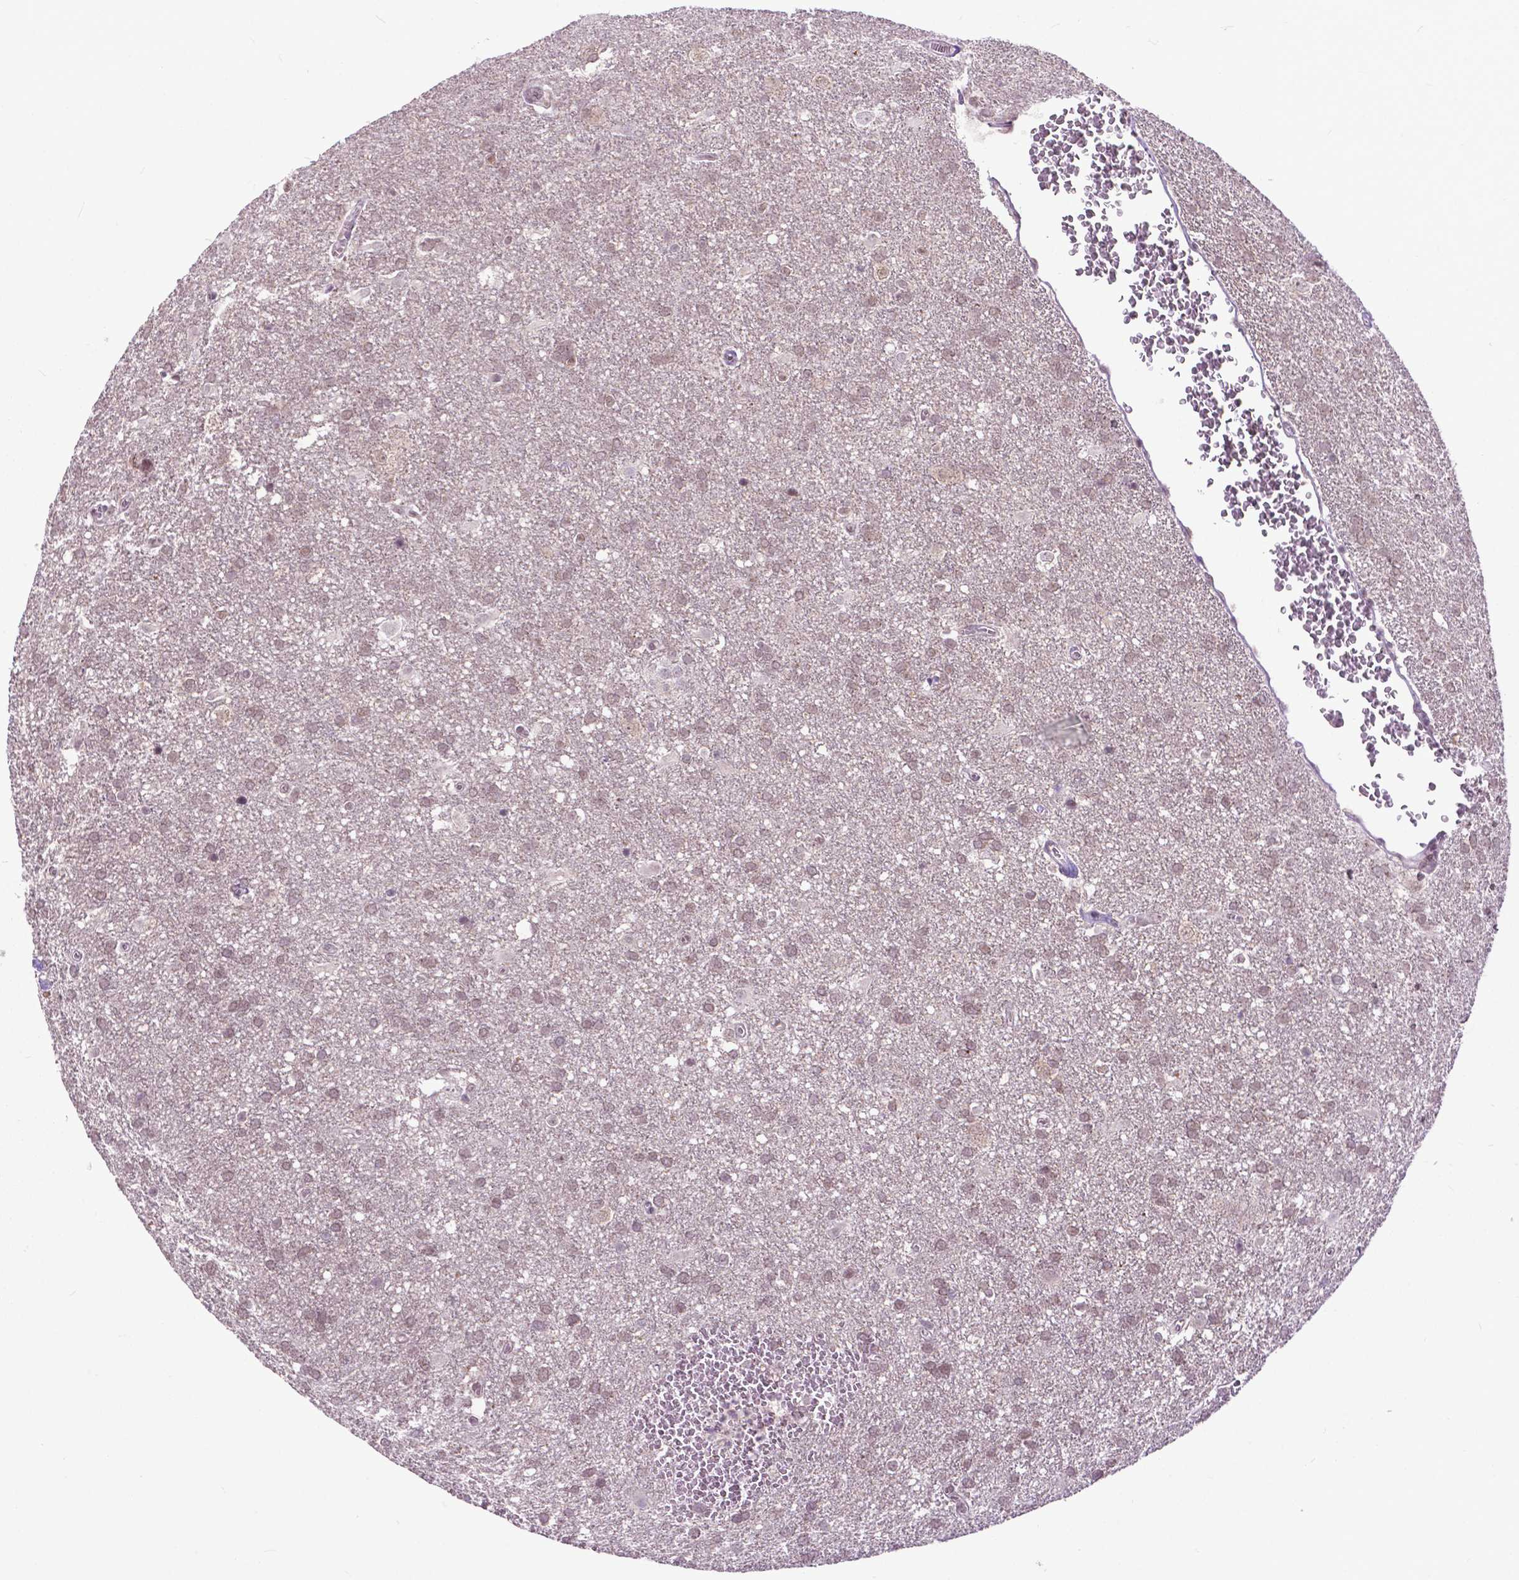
{"staining": {"intensity": "weak", "quantity": ">75%", "location": "nuclear"}, "tissue": "glioma", "cell_type": "Tumor cells", "image_type": "cancer", "snomed": [{"axis": "morphology", "description": "Glioma, malignant, Low grade"}, {"axis": "topography", "description": "Brain"}], "caption": "This histopathology image displays malignant low-grade glioma stained with immunohistochemistry to label a protein in brown. The nuclear of tumor cells show weak positivity for the protein. Nuclei are counter-stained blue.", "gene": "FAF1", "patient": {"sex": "male", "age": 66}}